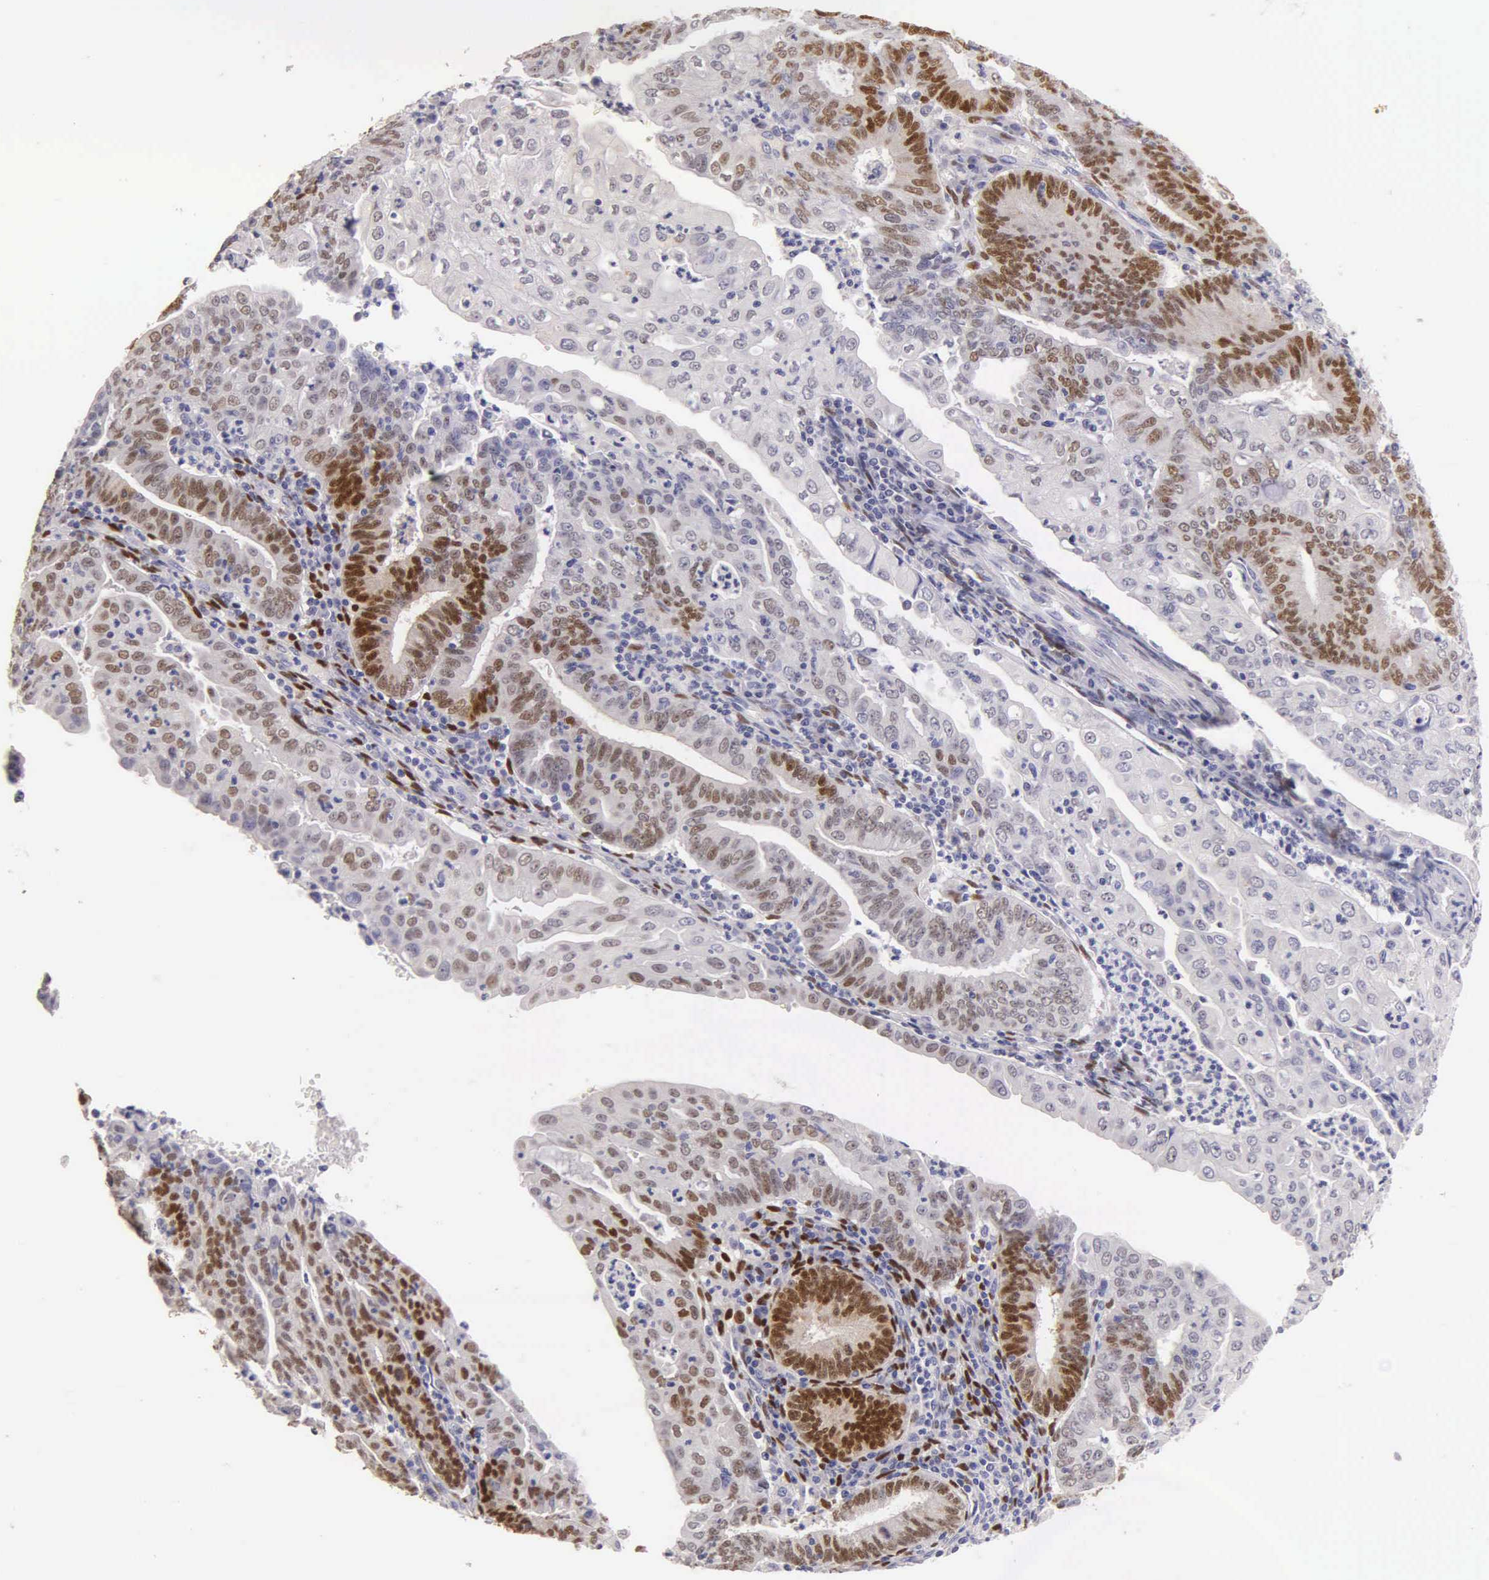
{"staining": {"intensity": "moderate", "quantity": "25%-75%", "location": "nuclear"}, "tissue": "endometrial cancer", "cell_type": "Tumor cells", "image_type": "cancer", "snomed": [{"axis": "morphology", "description": "Adenocarcinoma, NOS"}, {"axis": "topography", "description": "Endometrium"}], "caption": "Moderate nuclear protein expression is seen in approximately 25%-75% of tumor cells in endometrial cancer. The staining is performed using DAB (3,3'-diaminobenzidine) brown chromogen to label protein expression. The nuclei are counter-stained blue using hematoxylin.", "gene": "ESR1", "patient": {"sex": "female", "age": 60}}